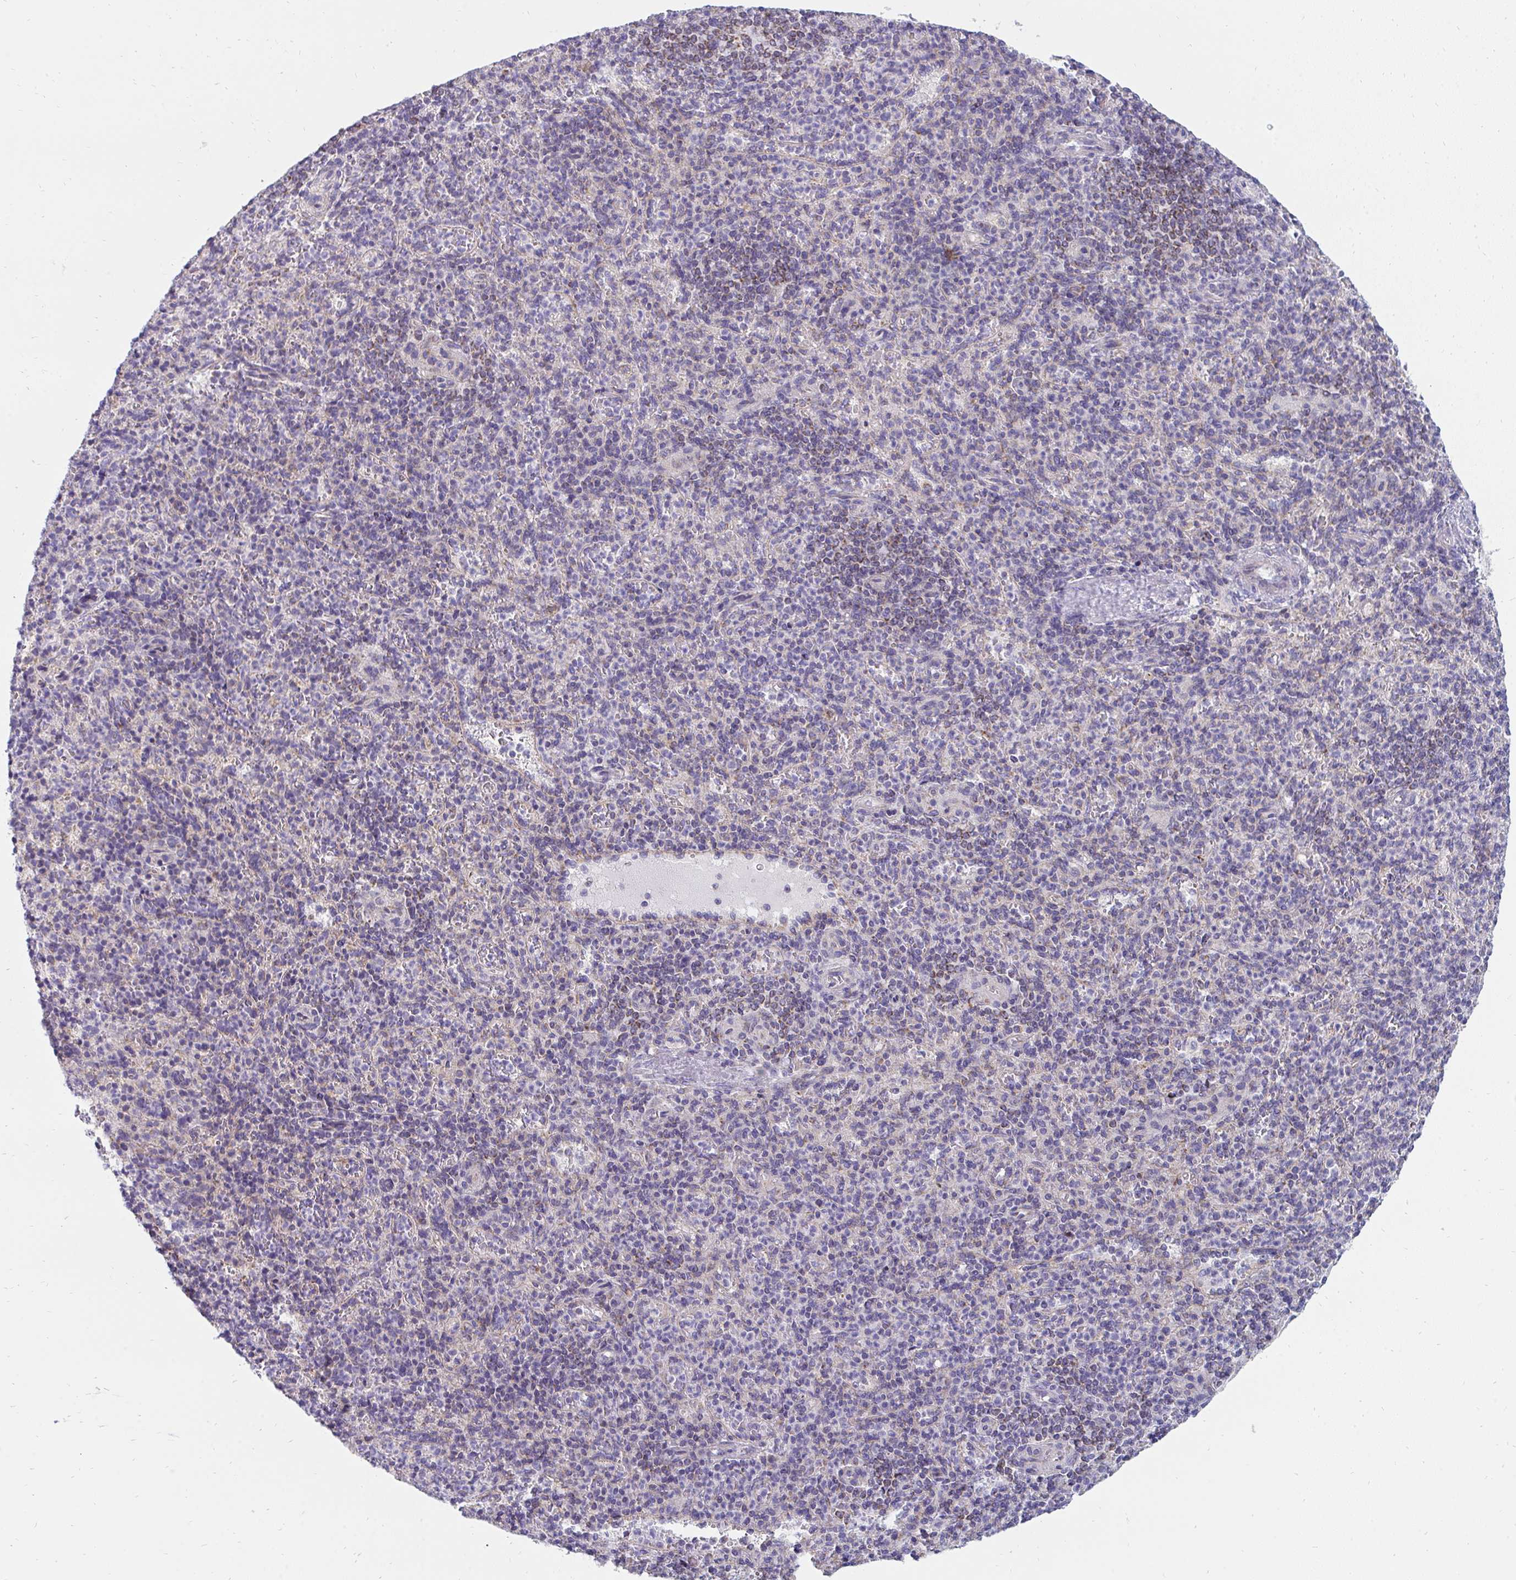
{"staining": {"intensity": "negative", "quantity": "none", "location": "none"}, "tissue": "spleen", "cell_type": "Cells in red pulp", "image_type": "normal", "snomed": [{"axis": "morphology", "description": "Normal tissue, NOS"}, {"axis": "topography", "description": "Spleen"}], "caption": "DAB (3,3'-diaminobenzidine) immunohistochemical staining of normal spleen shows no significant expression in cells in red pulp. (Brightfield microscopy of DAB (3,3'-diaminobenzidine) immunohistochemistry at high magnification).", "gene": "PC", "patient": {"sex": "female", "age": 74}}